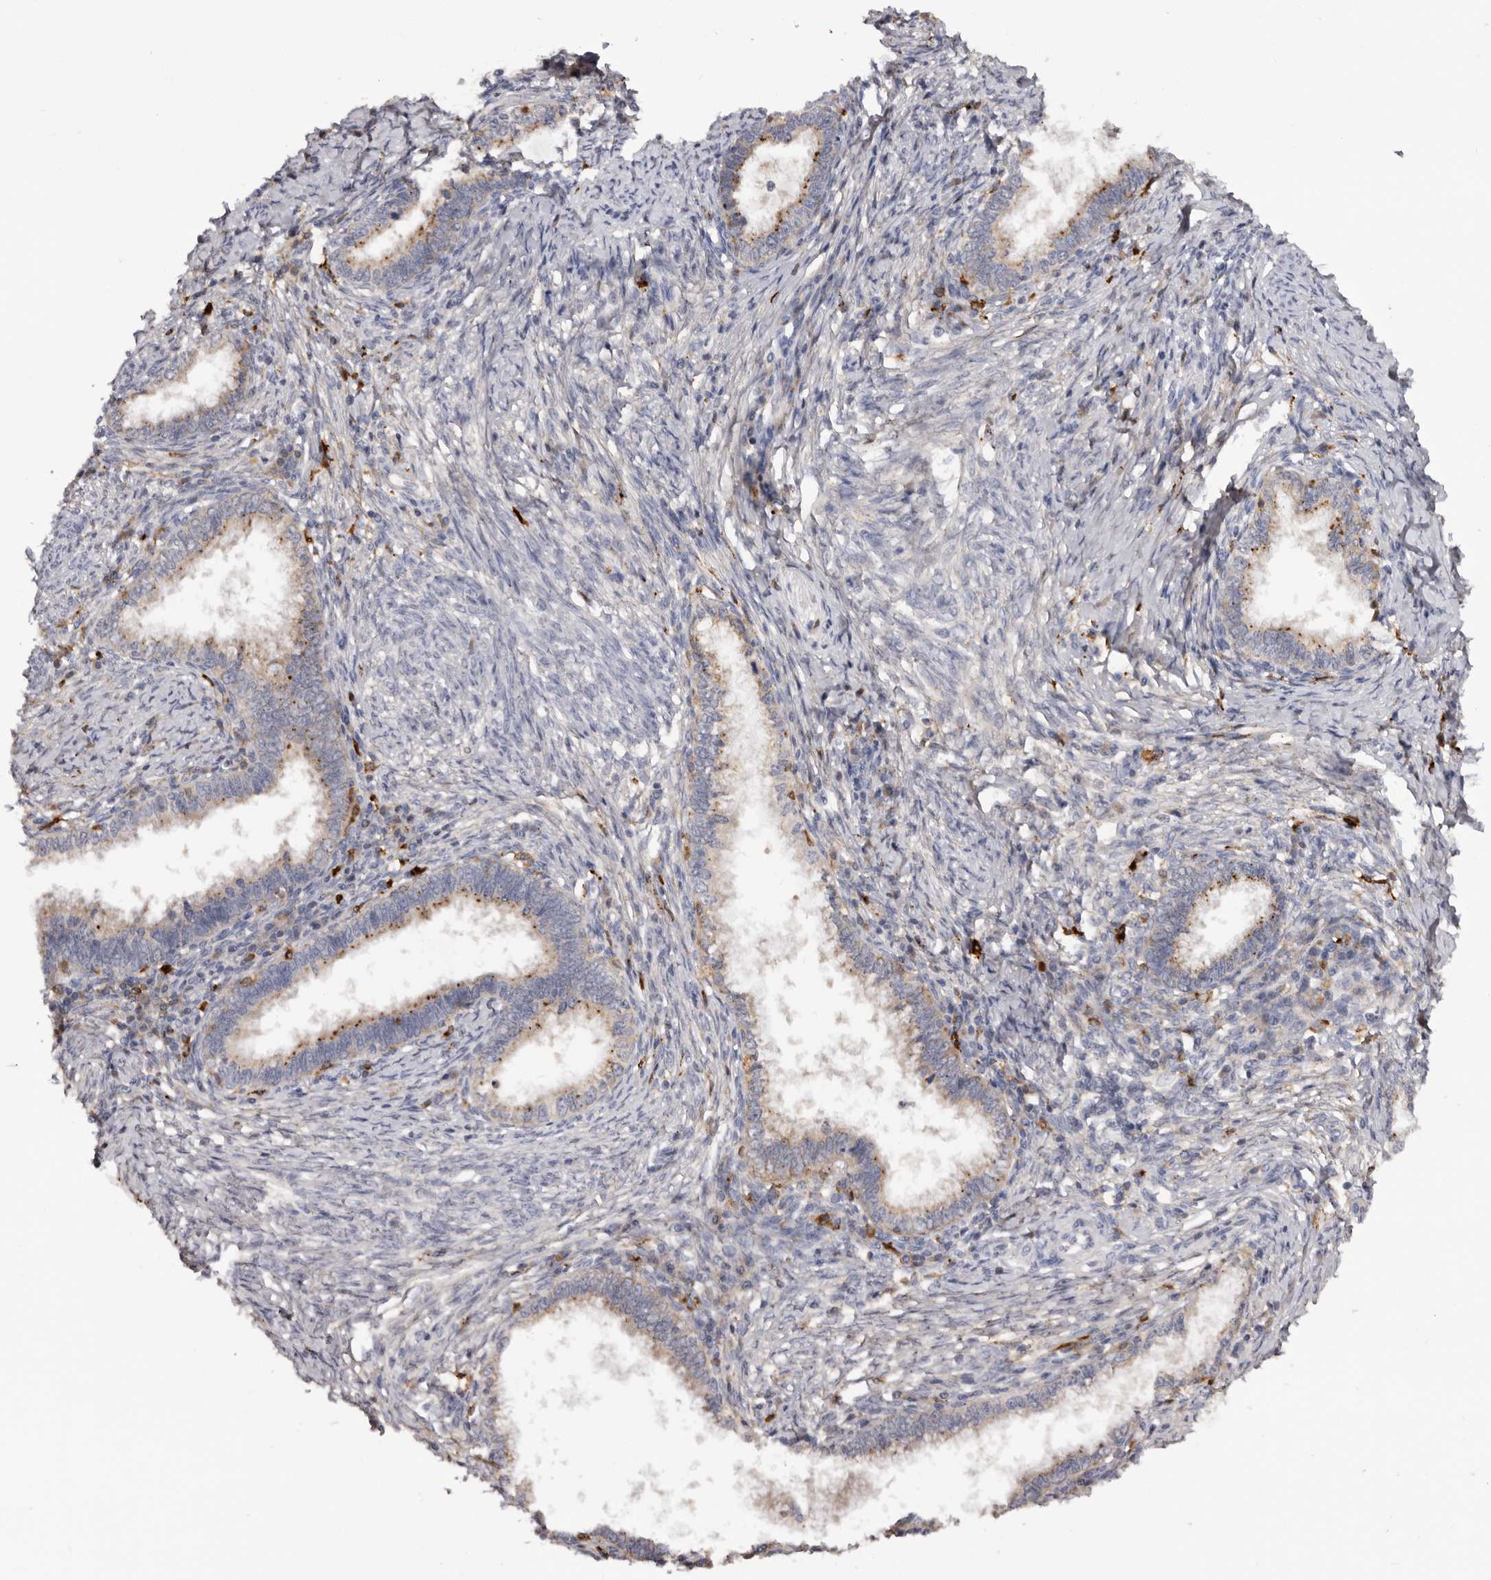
{"staining": {"intensity": "moderate", "quantity": "<25%", "location": "cytoplasmic/membranous"}, "tissue": "cervical cancer", "cell_type": "Tumor cells", "image_type": "cancer", "snomed": [{"axis": "morphology", "description": "Adenocarcinoma, NOS"}, {"axis": "topography", "description": "Cervix"}], "caption": "Human adenocarcinoma (cervical) stained with a protein marker shows moderate staining in tumor cells.", "gene": "DAP", "patient": {"sex": "female", "age": 36}}